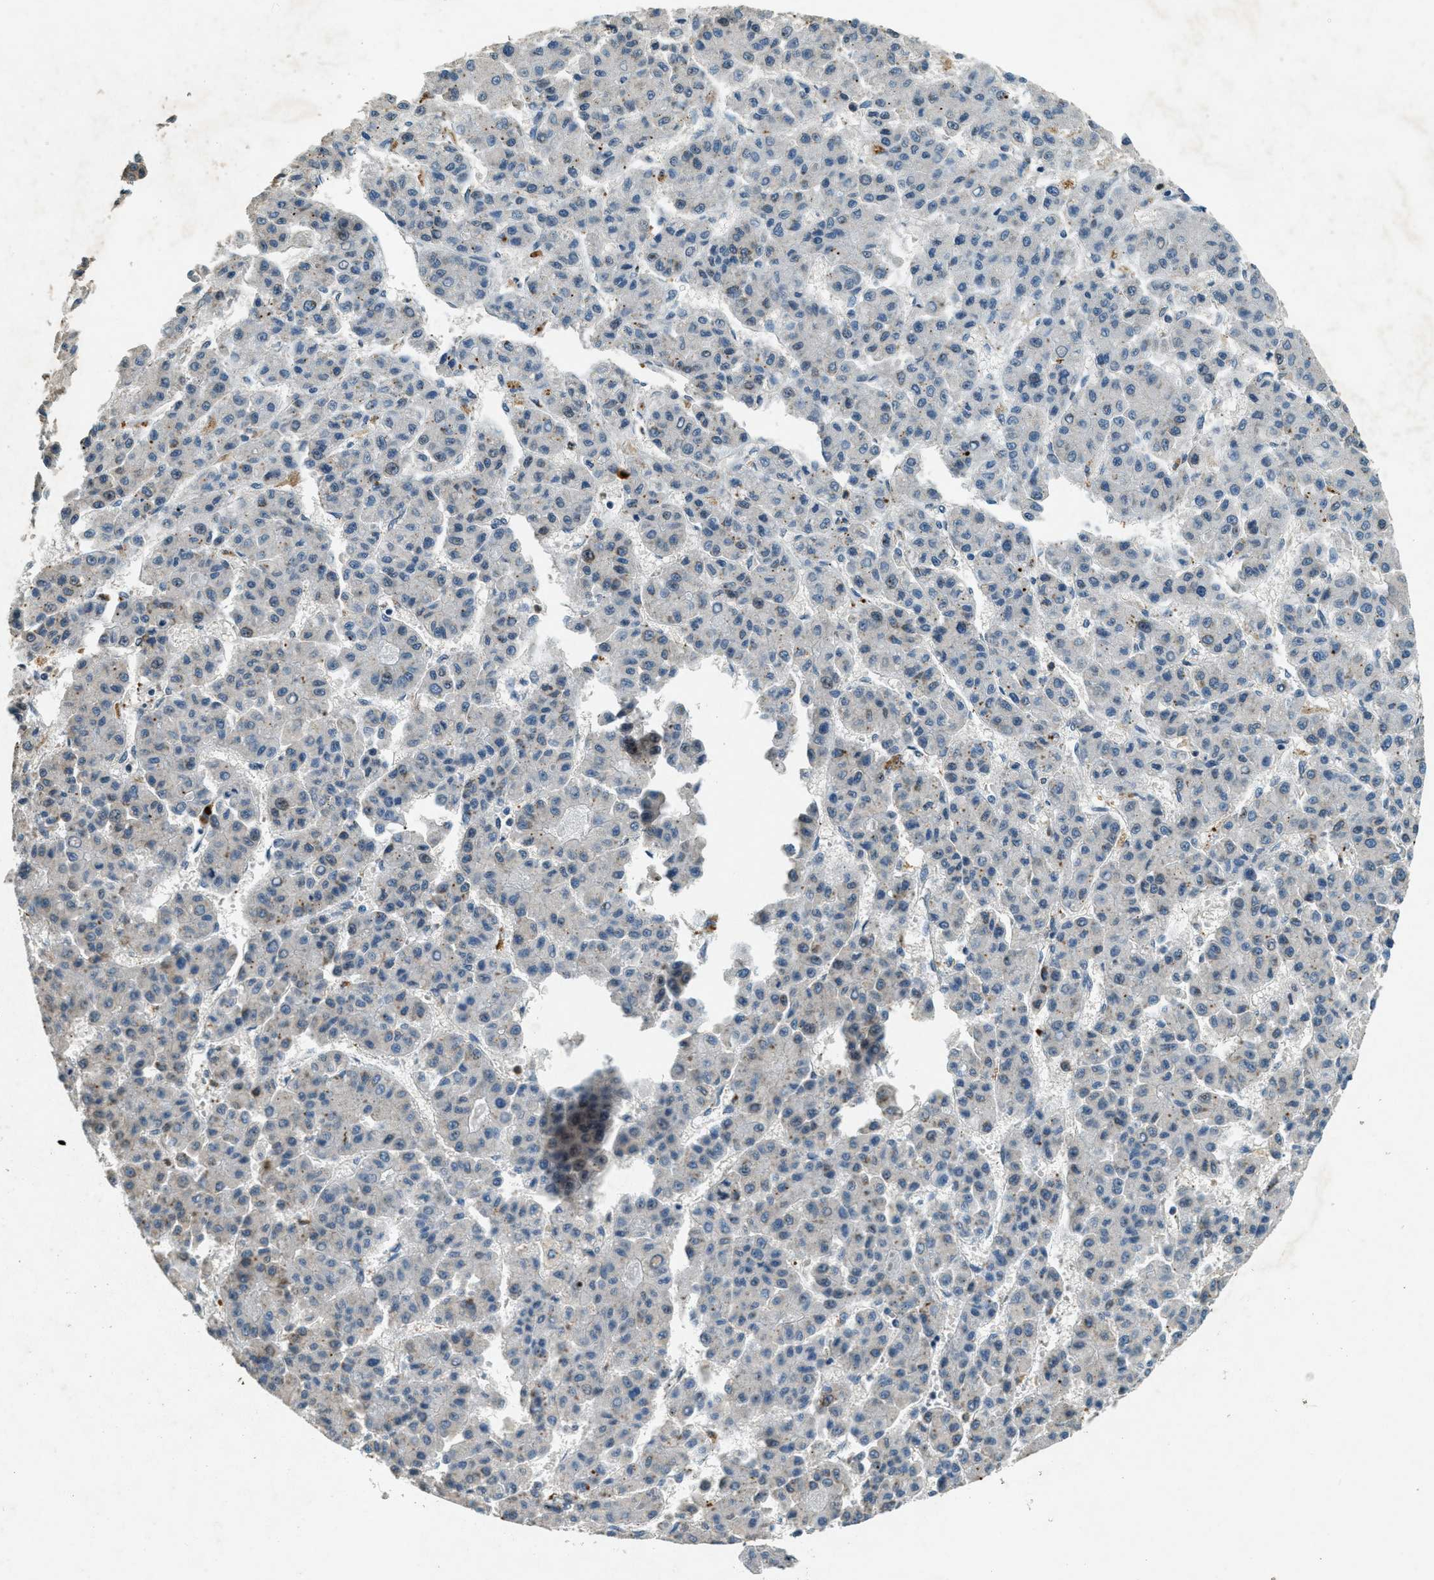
{"staining": {"intensity": "negative", "quantity": "none", "location": "none"}, "tissue": "liver cancer", "cell_type": "Tumor cells", "image_type": "cancer", "snomed": [{"axis": "morphology", "description": "Carcinoma, Hepatocellular, NOS"}, {"axis": "topography", "description": "Liver"}], "caption": "A high-resolution micrograph shows IHC staining of liver cancer (hepatocellular carcinoma), which demonstrates no significant expression in tumor cells.", "gene": "RAB3D", "patient": {"sex": "male", "age": 70}}